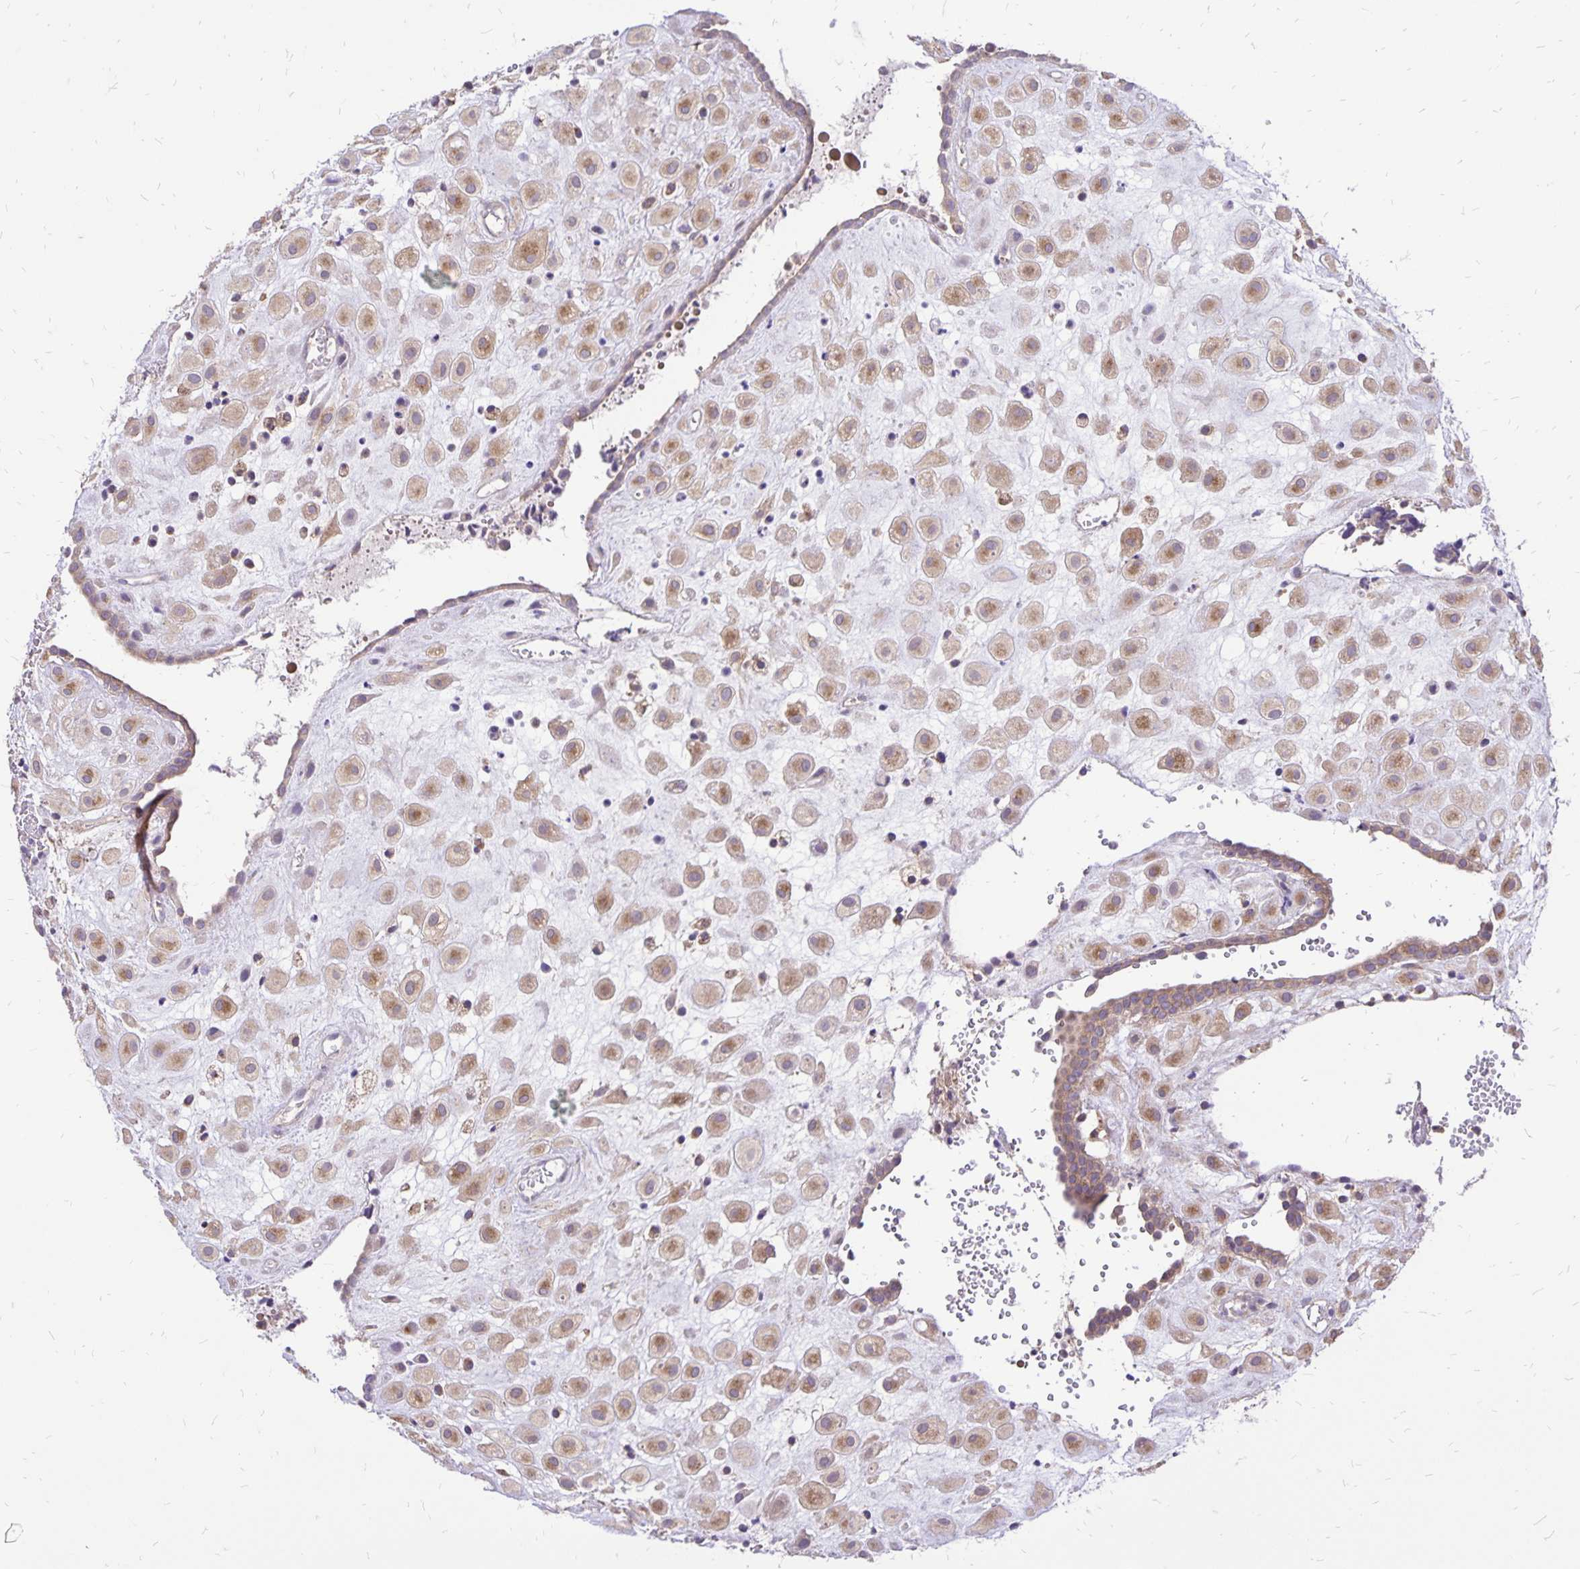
{"staining": {"intensity": "moderate", "quantity": ">75%", "location": "cytoplasmic/membranous"}, "tissue": "placenta", "cell_type": "Decidual cells", "image_type": "normal", "snomed": [{"axis": "morphology", "description": "Normal tissue, NOS"}, {"axis": "topography", "description": "Placenta"}], "caption": "Immunohistochemical staining of benign human placenta demonstrates moderate cytoplasmic/membranous protein expression in about >75% of decidual cells.", "gene": "EIF5A", "patient": {"sex": "female", "age": 24}}